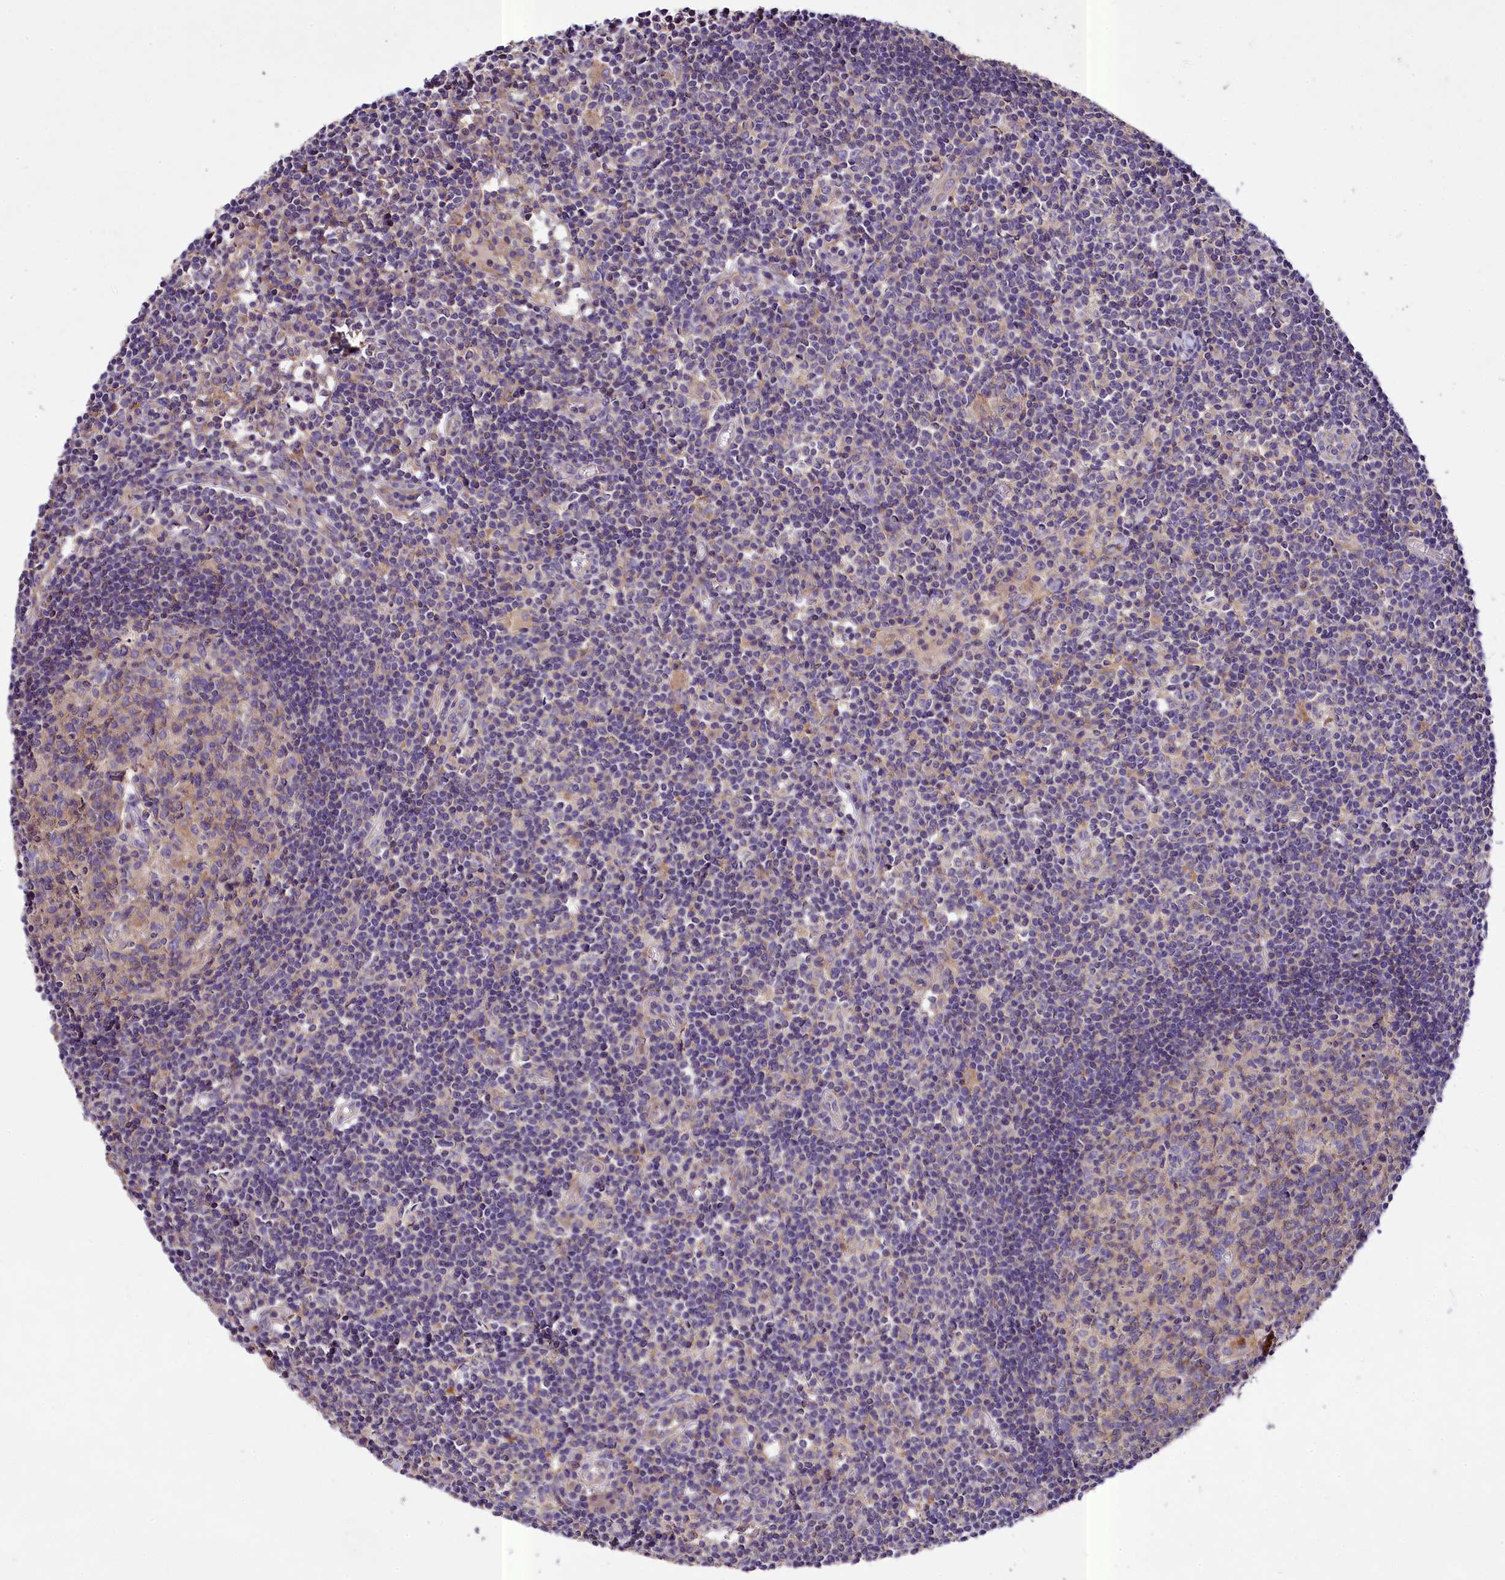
{"staining": {"intensity": "weak", "quantity": "25%-75%", "location": "cytoplasmic/membranous"}, "tissue": "lymph node", "cell_type": "Germinal center cells", "image_type": "normal", "snomed": [{"axis": "morphology", "description": "Normal tissue, NOS"}, {"axis": "topography", "description": "Lymph node"}], "caption": "Immunohistochemical staining of unremarkable human lymph node shows 25%-75% levels of weak cytoplasmic/membranous protein expression in approximately 25%-75% of germinal center cells. Ihc stains the protein of interest in brown and the nuclei are stained blue.", "gene": "PEMT", "patient": {"sex": "female", "age": 55}}